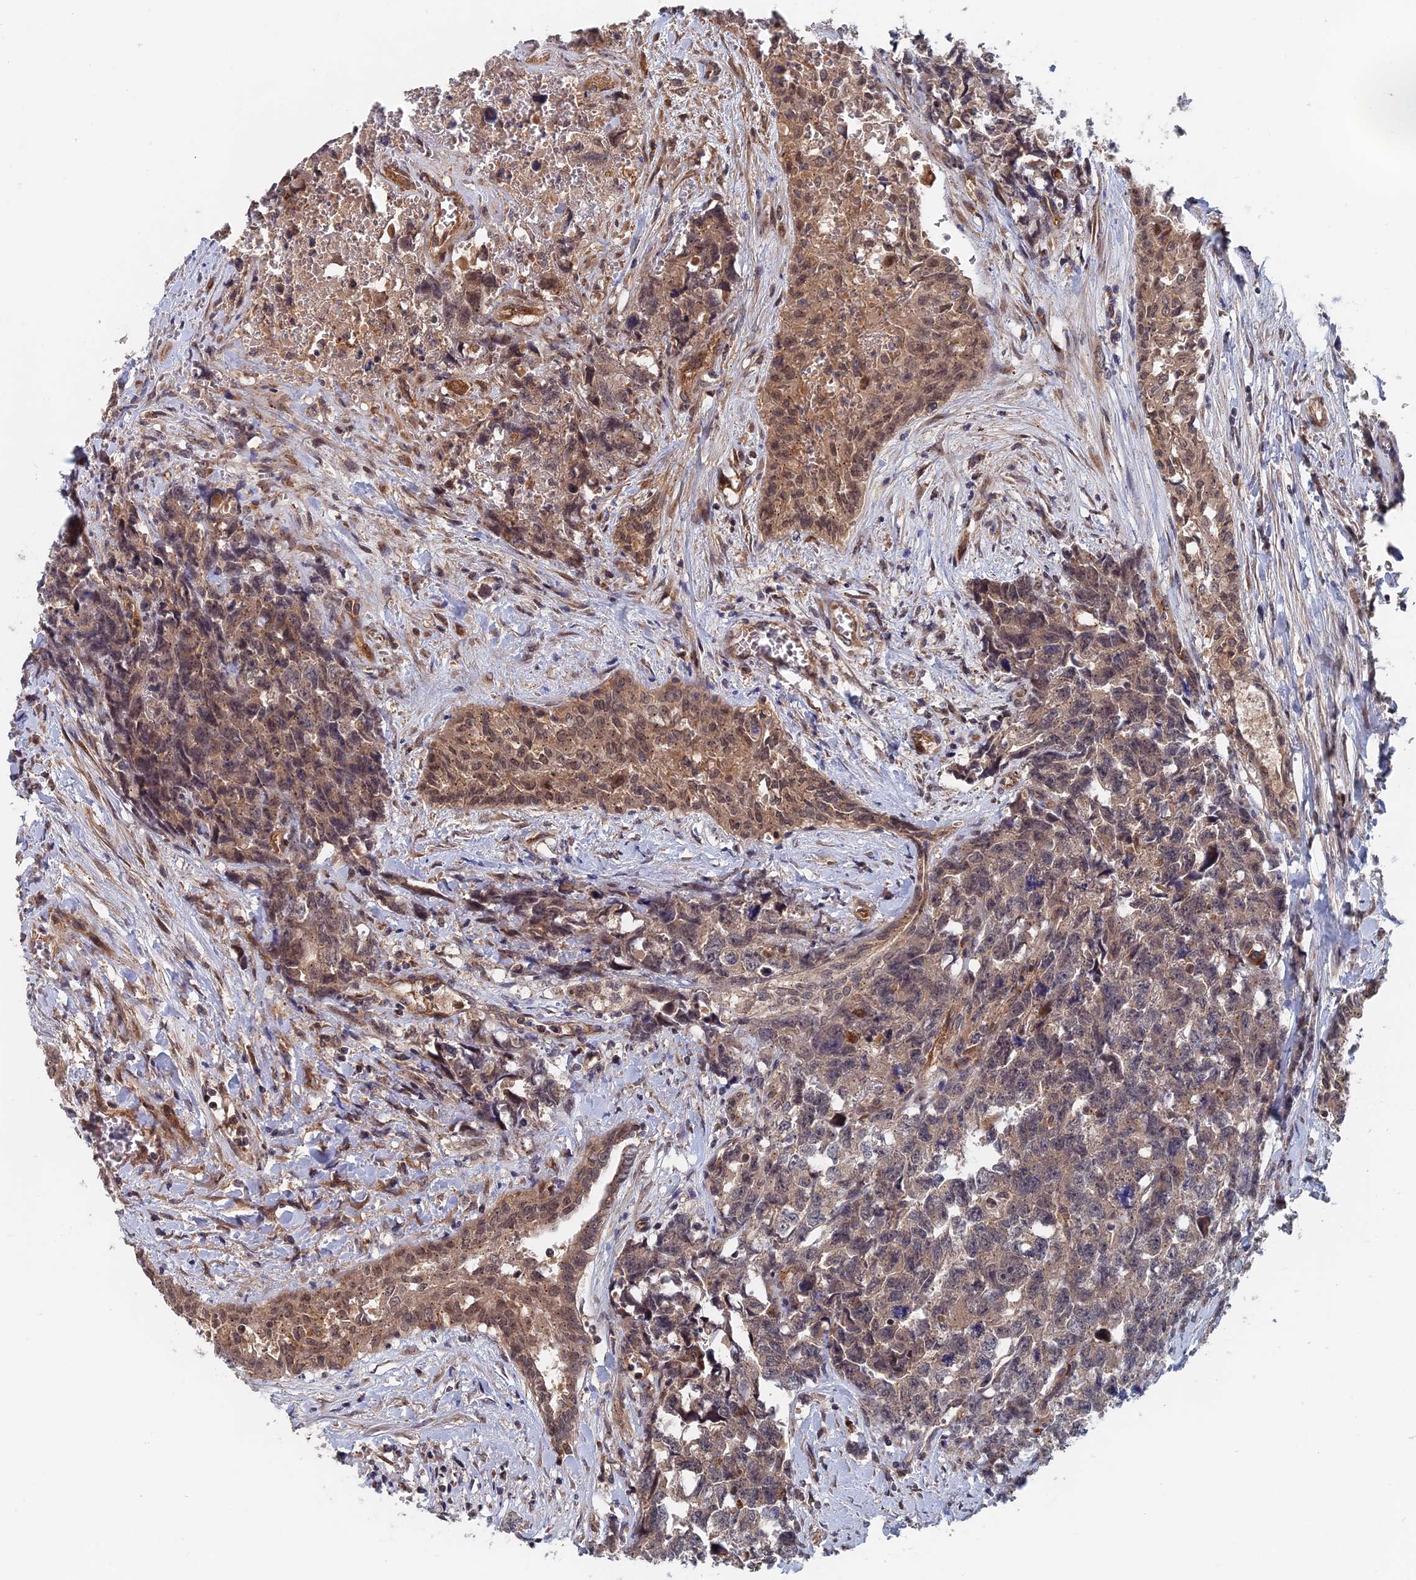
{"staining": {"intensity": "weak", "quantity": ">75%", "location": "cytoplasmic/membranous"}, "tissue": "testis cancer", "cell_type": "Tumor cells", "image_type": "cancer", "snomed": [{"axis": "morphology", "description": "Carcinoma, Embryonal, NOS"}, {"axis": "topography", "description": "Testis"}], "caption": "Testis cancer (embryonal carcinoma) was stained to show a protein in brown. There is low levels of weak cytoplasmic/membranous staining in about >75% of tumor cells.", "gene": "TRAPPC2L", "patient": {"sex": "male", "age": 31}}